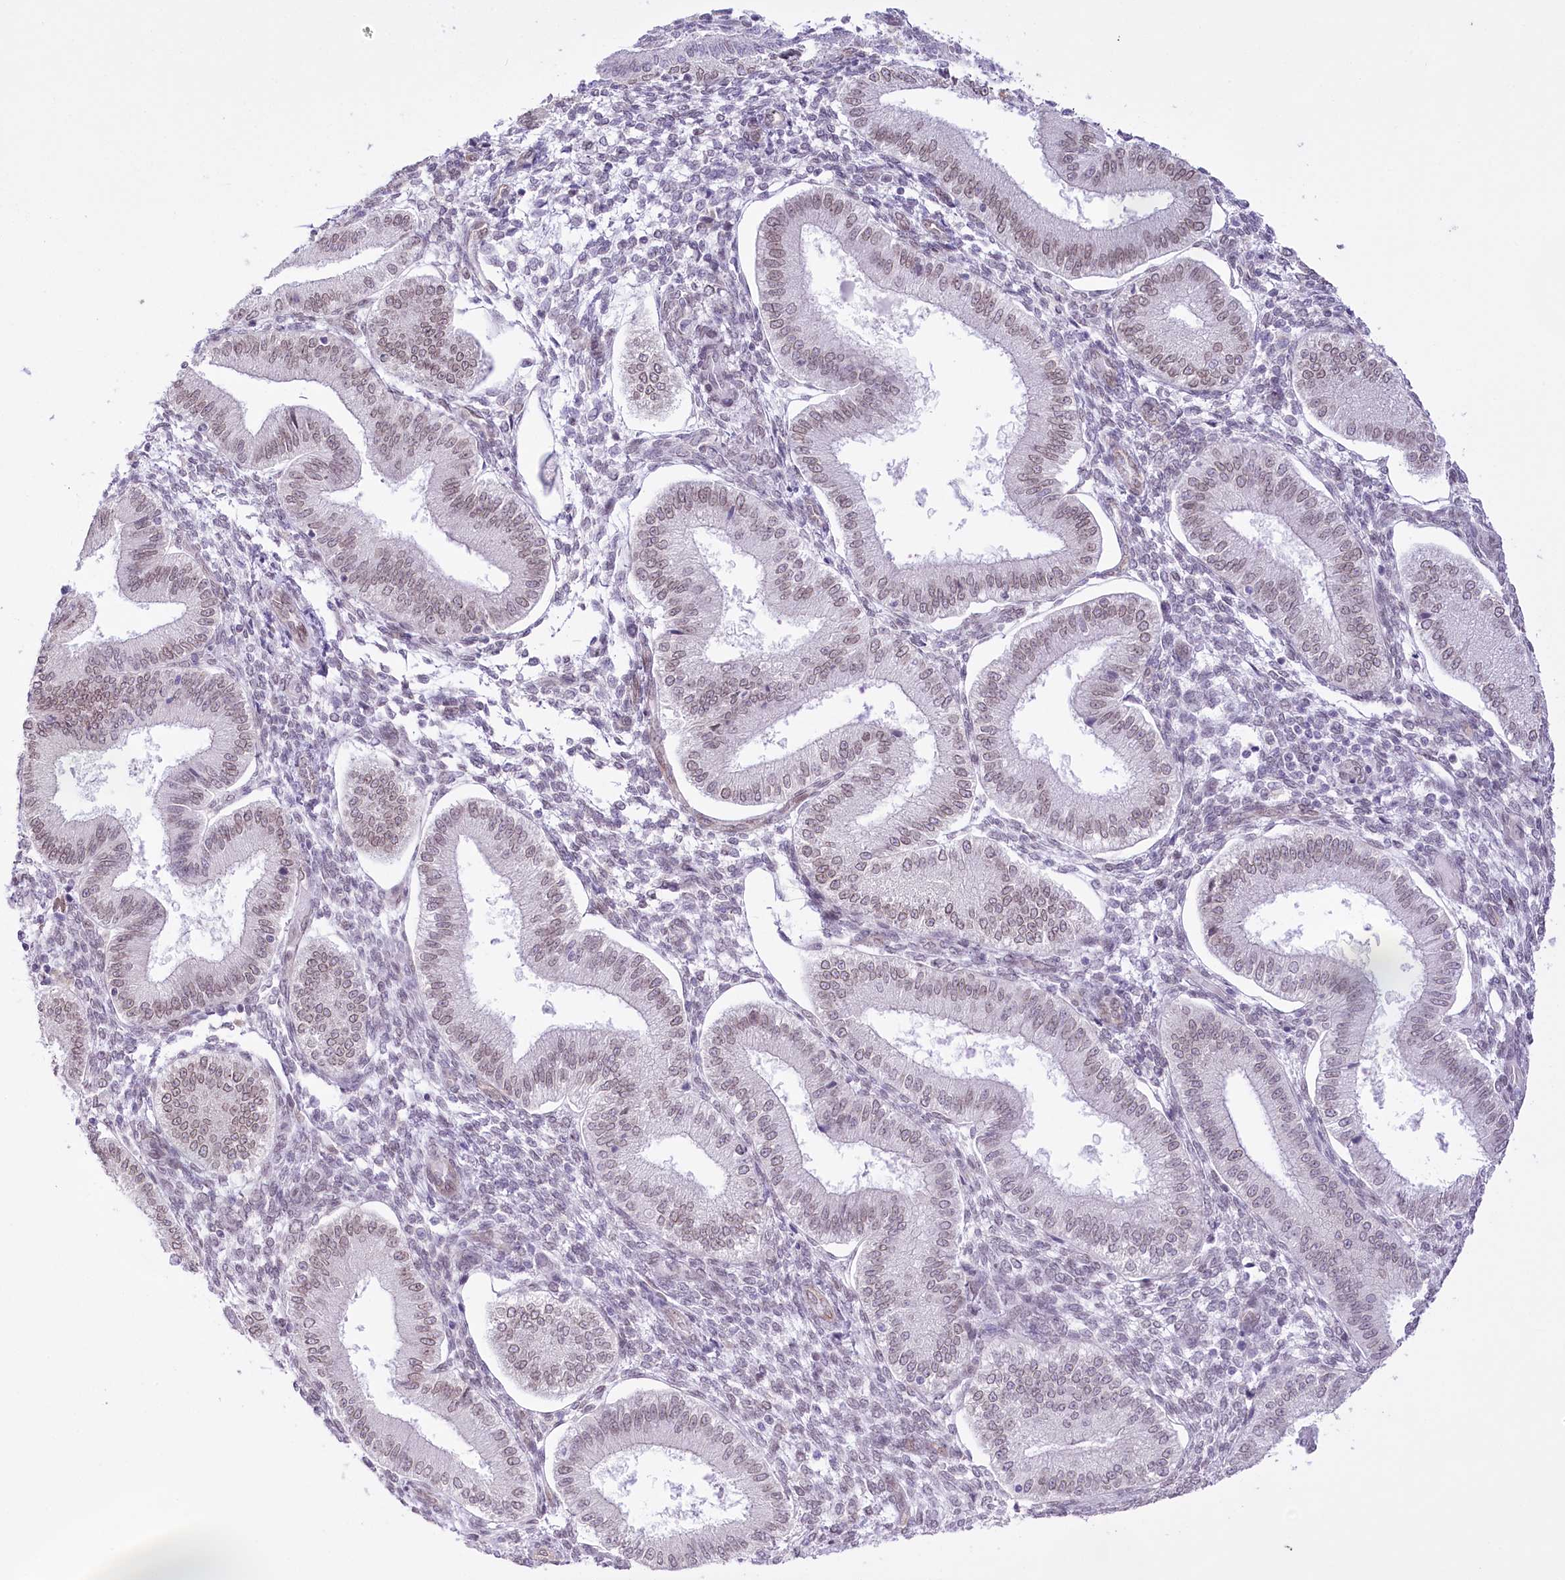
{"staining": {"intensity": "negative", "quantity": "none", "location": "none"}, "tissue": "endometrium", "cell_type": "Cells in endometrial stroma", "image_type": "normal", "snomed": [{"axis": "morphology", "description": "Normal tissue, NOS"}, {"axis": "topography", "description": "Endometrium"}], "caption": "This is a histopathology image of immunohistochemistry staining of normal endometrium, which shows no staining in cells in endometrial stroma. (DAB IHC, high magnification).", "gene": "SLC39A10", "patient": {"sex": "female", "age": 39}}